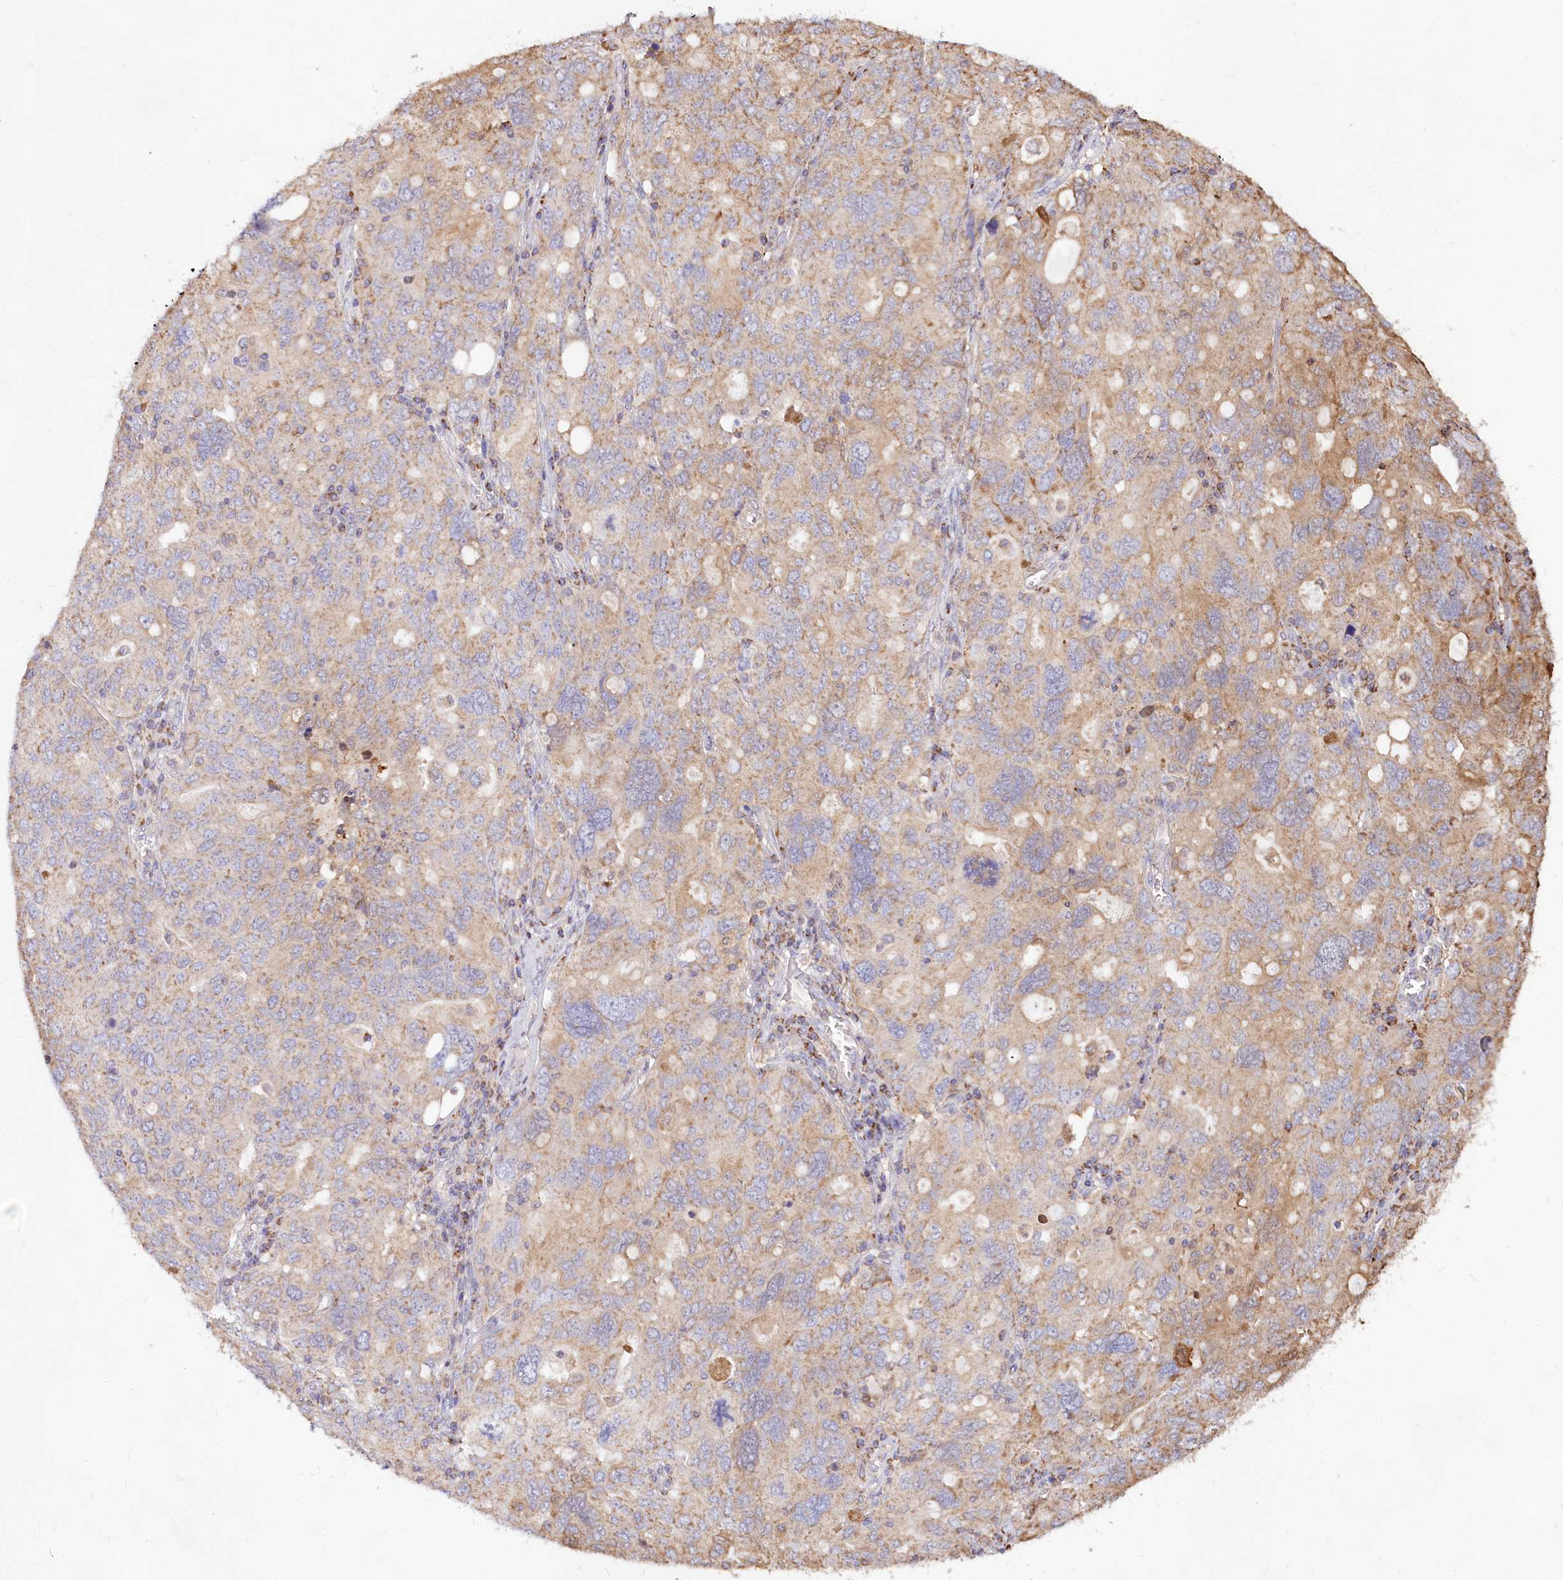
{"staining": {"intensity": "weak", "quantity": "25%-75%", "location": "cytoplasmic/membranous"}, "tissue": "ovarian cancer", "cell_type": "Tumor cells", "image_type": "cancer", "snomed": [{"axis": "morphology", "description": "Carcinoma, endometroid"}, {"axis": "topography", "description": "Ovary"}], "caption": "Human ovarian cancer stained with a brown dye exhibits weak cytoplasmic/membranous positive staining in about 25%-75% of tumor cells.", "gene": "TASOR2", "patient": {"sex": "female", "age": 62}}